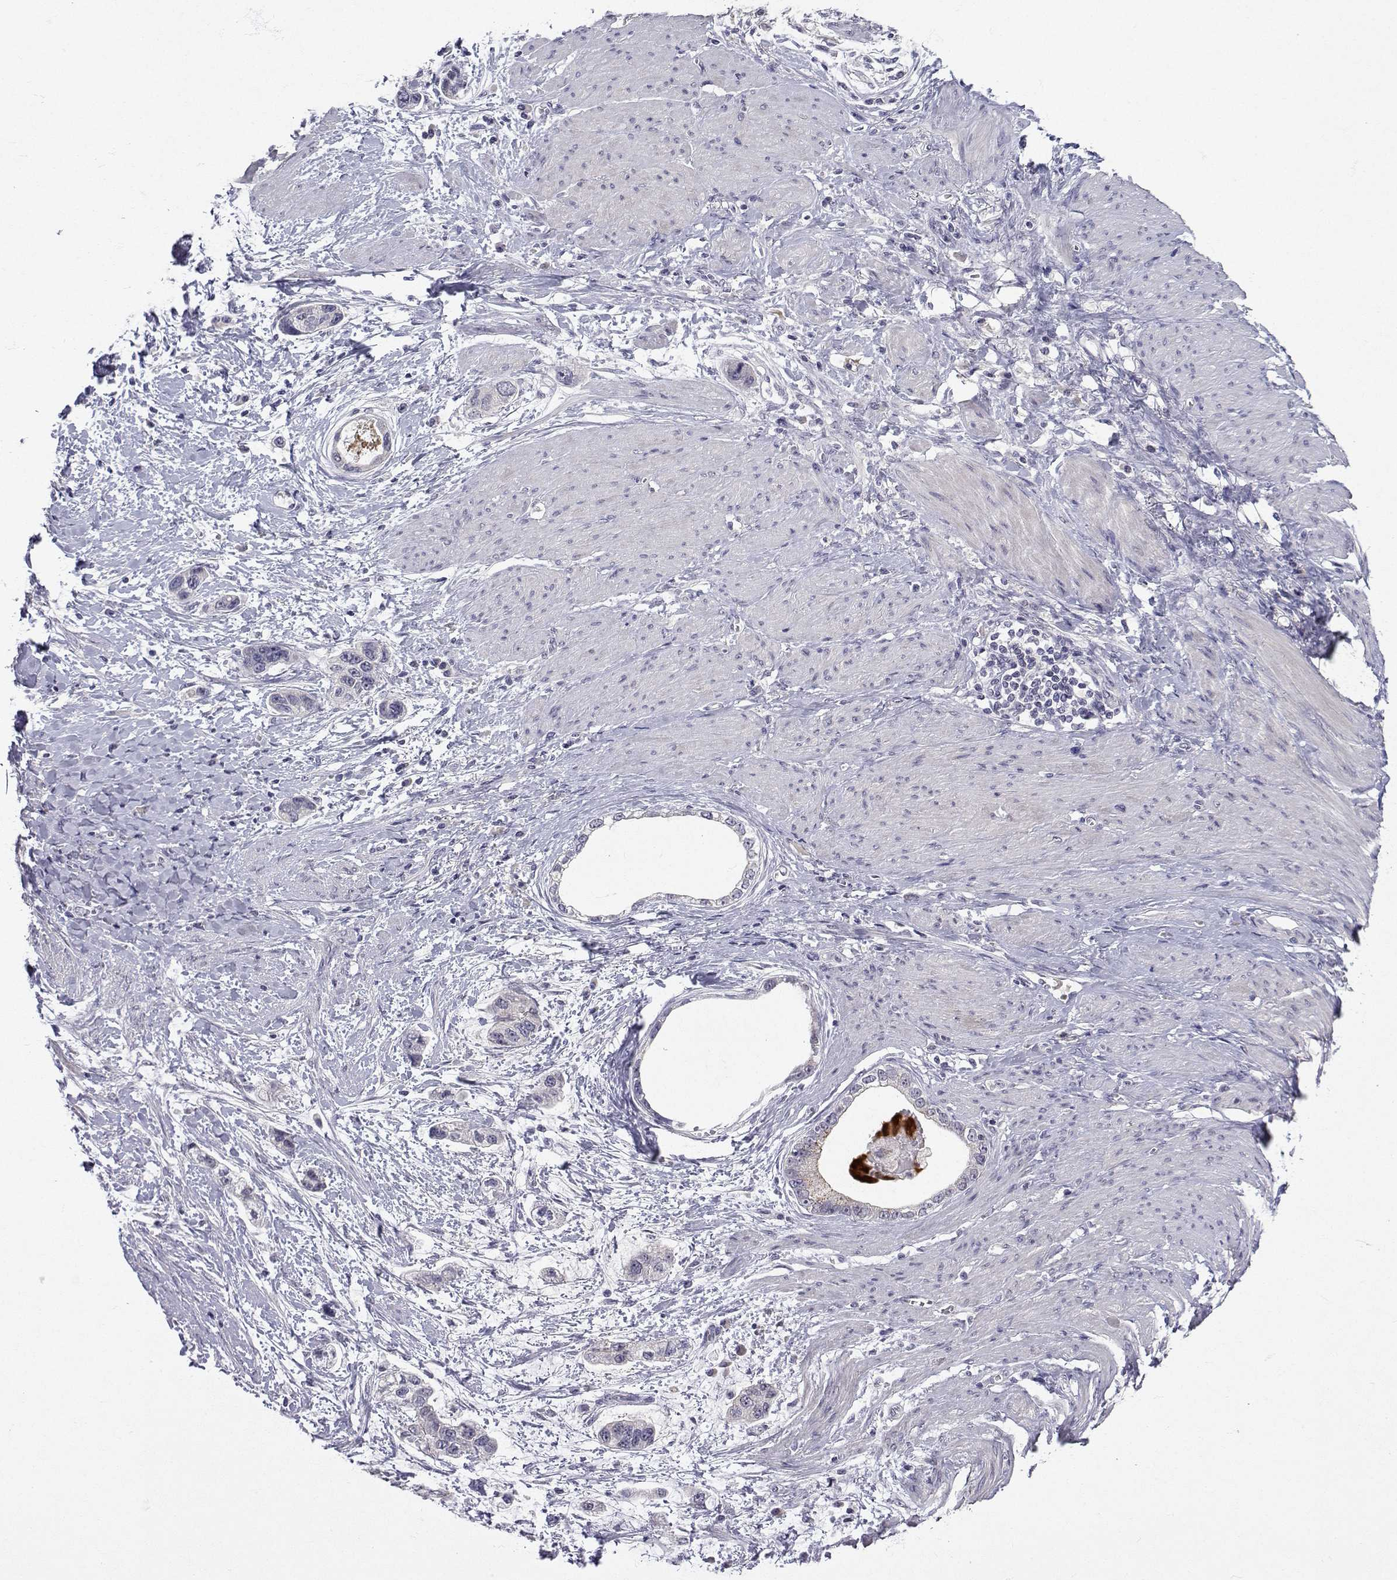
{"staining": {"intensity": "negative", "quantity": "none", "location": "none"}, "tissue": "stomach cancer", "cell_type": "Tumor cells", "image_type": "cancer", "snomed": [{"axis": "morphology", "description": "Adenocarcinoma, NOS"}, {"axis": "topography", "description": "Stomach, lower"}], "caption": "This is a photomicrograph of immunohistochemistry (IHC) staining of stomach adenocarcinoma, which shows no staining in tumor cells.", "gene": "SLC6A3", "patient": {"sex": "female", "age": 93}}